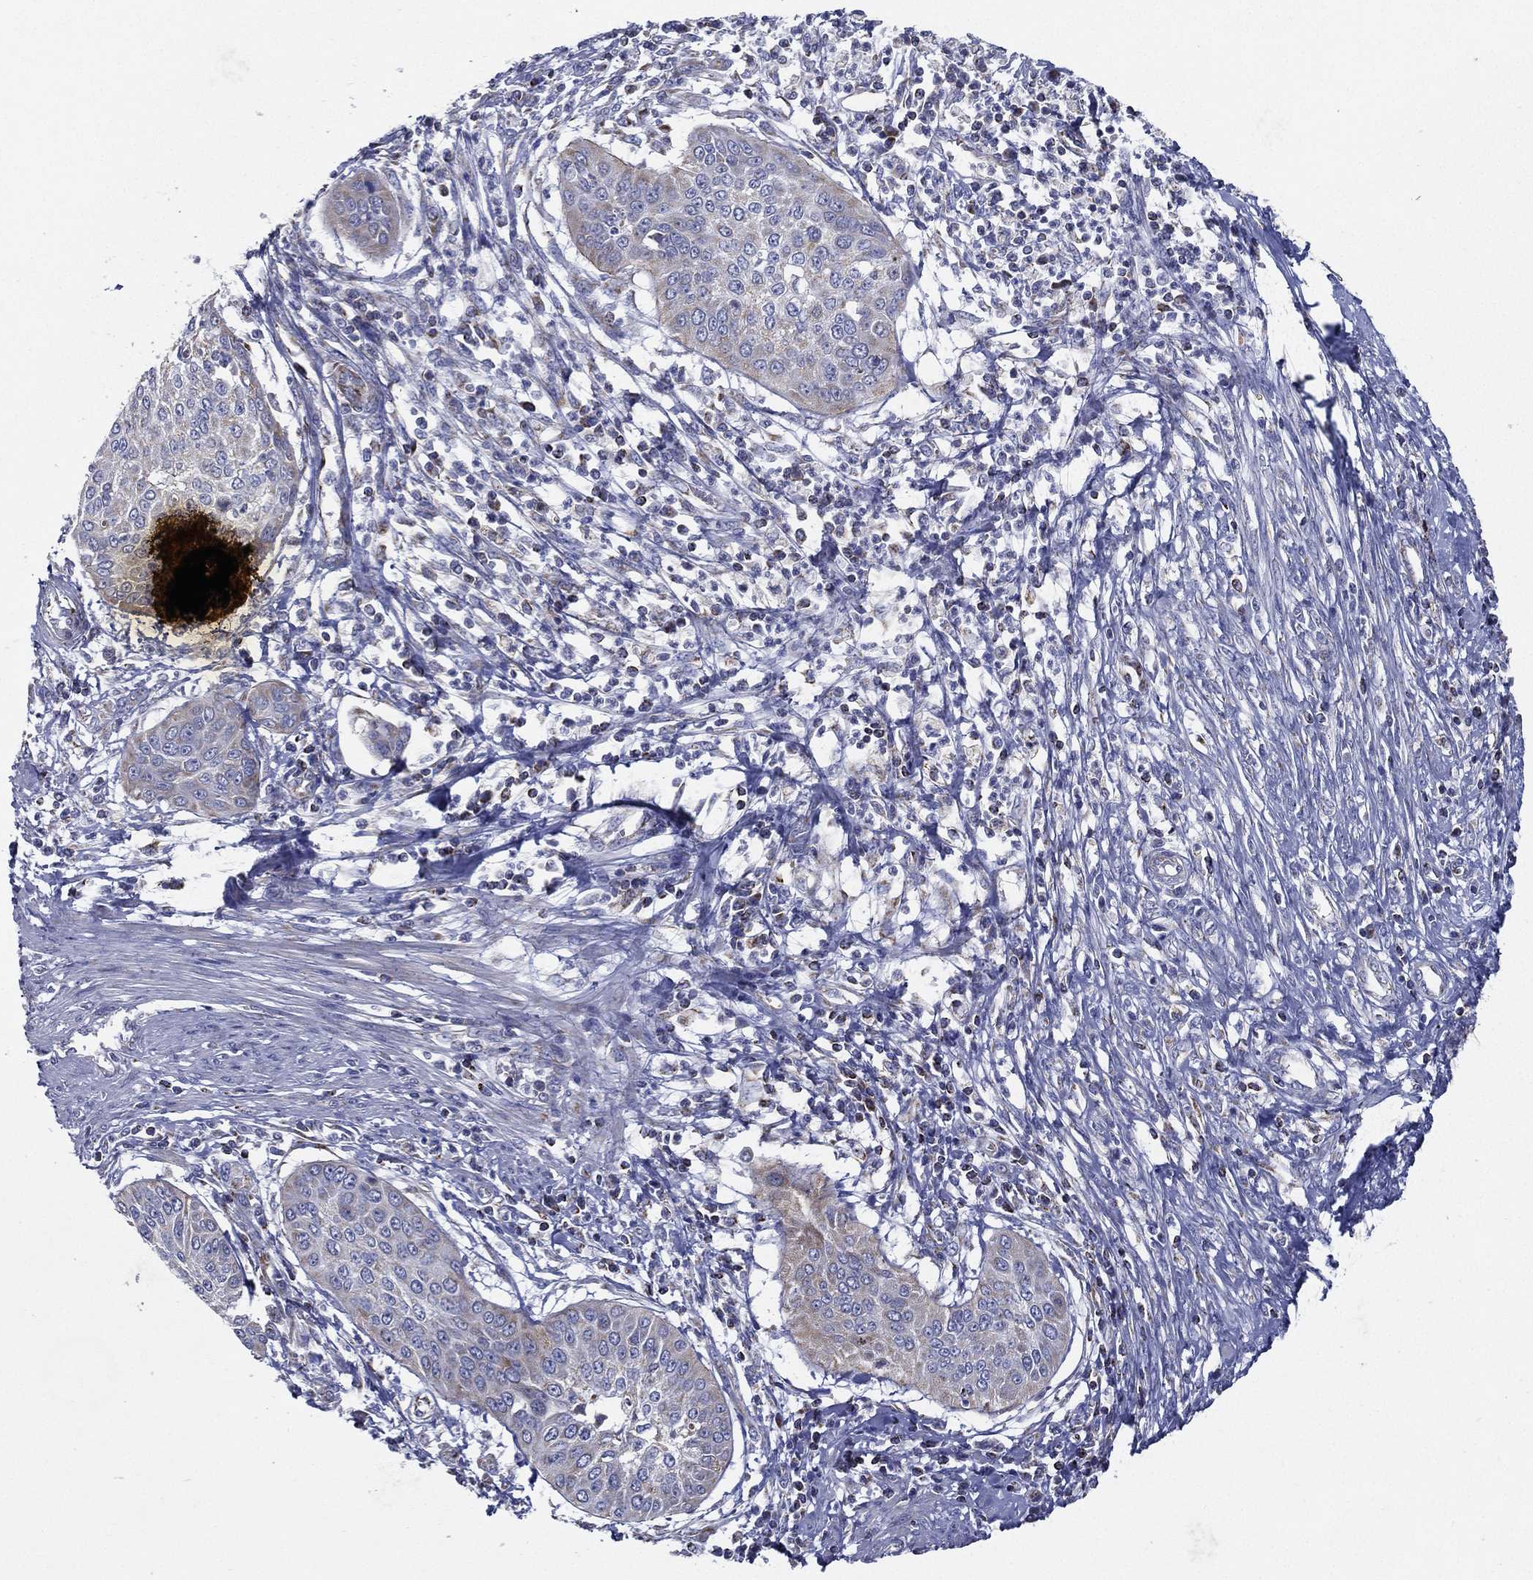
{"staining": {"intensity": "negative", "quantity": "none", "location": "none"}, "tissue": "cervical cancer", "cell_type": "Tumor cells", "image_type": "cancer", "snomed": [{"axis": "morphology", "description": "Normal tissue, NOS"}, {"axis": "morphology", "description": "Squamous cell carcinoma, NOS"}, {"axis": "topography", "description": "Cervix"}], "caption": "A histopathology image of cervical squamous cell carcinoma stained for a protein displays no brown staining in tumor cells.", "gene": "SFXN1", "patient": {"sex": "female", "age": 39}}